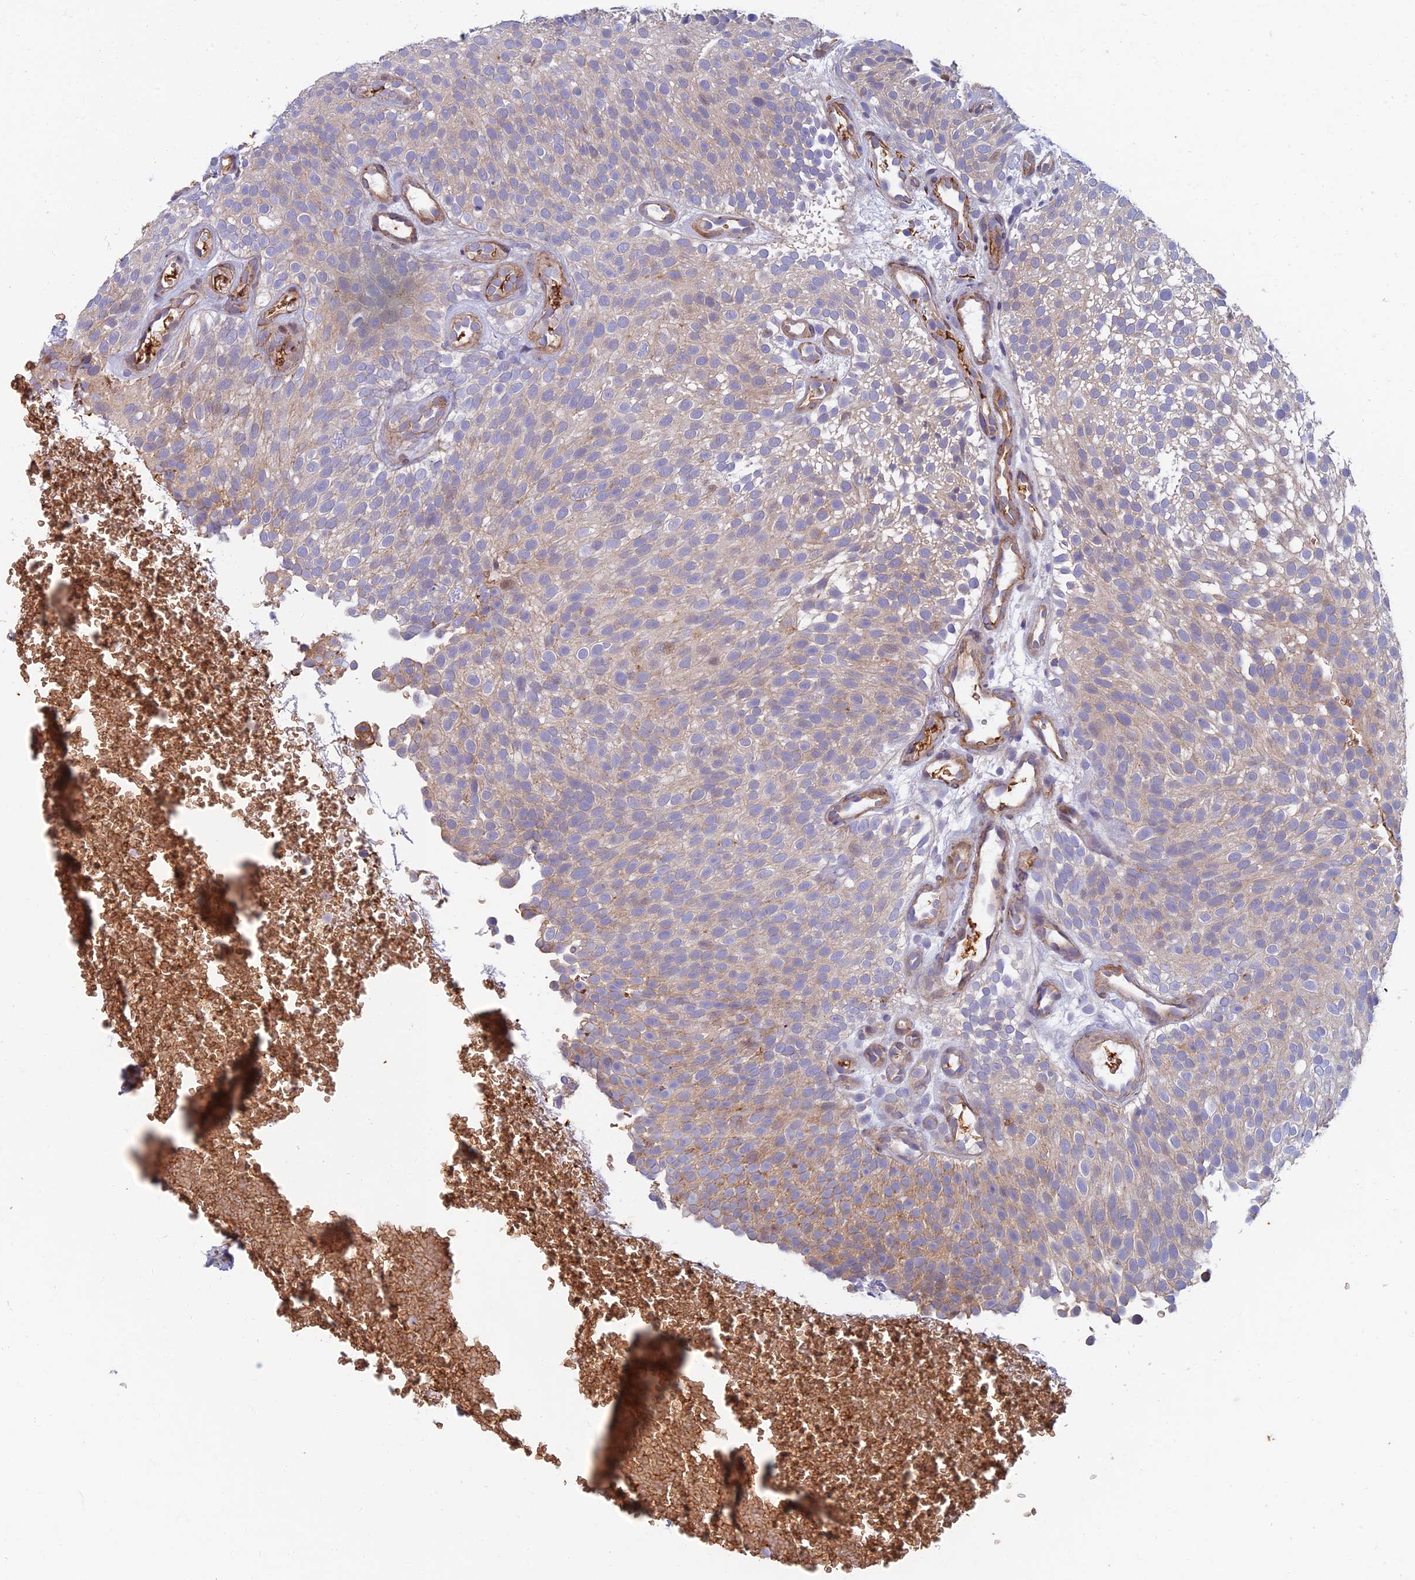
{"staining": {"intensity": "weak", "quantity": "<25%", "location": "cytoplasmic/membranous"}, "tissue": "urothelial cancer", "cell_type": "Tumor cells", "image_type": "cancer", "snomed": [{"axis": "morphology", "description": "Urothelial carcinoma, Low grade"}, {"axis": "topography", "description": "Urinary bladder"}], "caption": "The IHC micrograph has no significant positivity in tumor cells of urothelial cancer tissue.", "gene": "RHBDL2", "patient": {"sex": "male", "age": 78}}